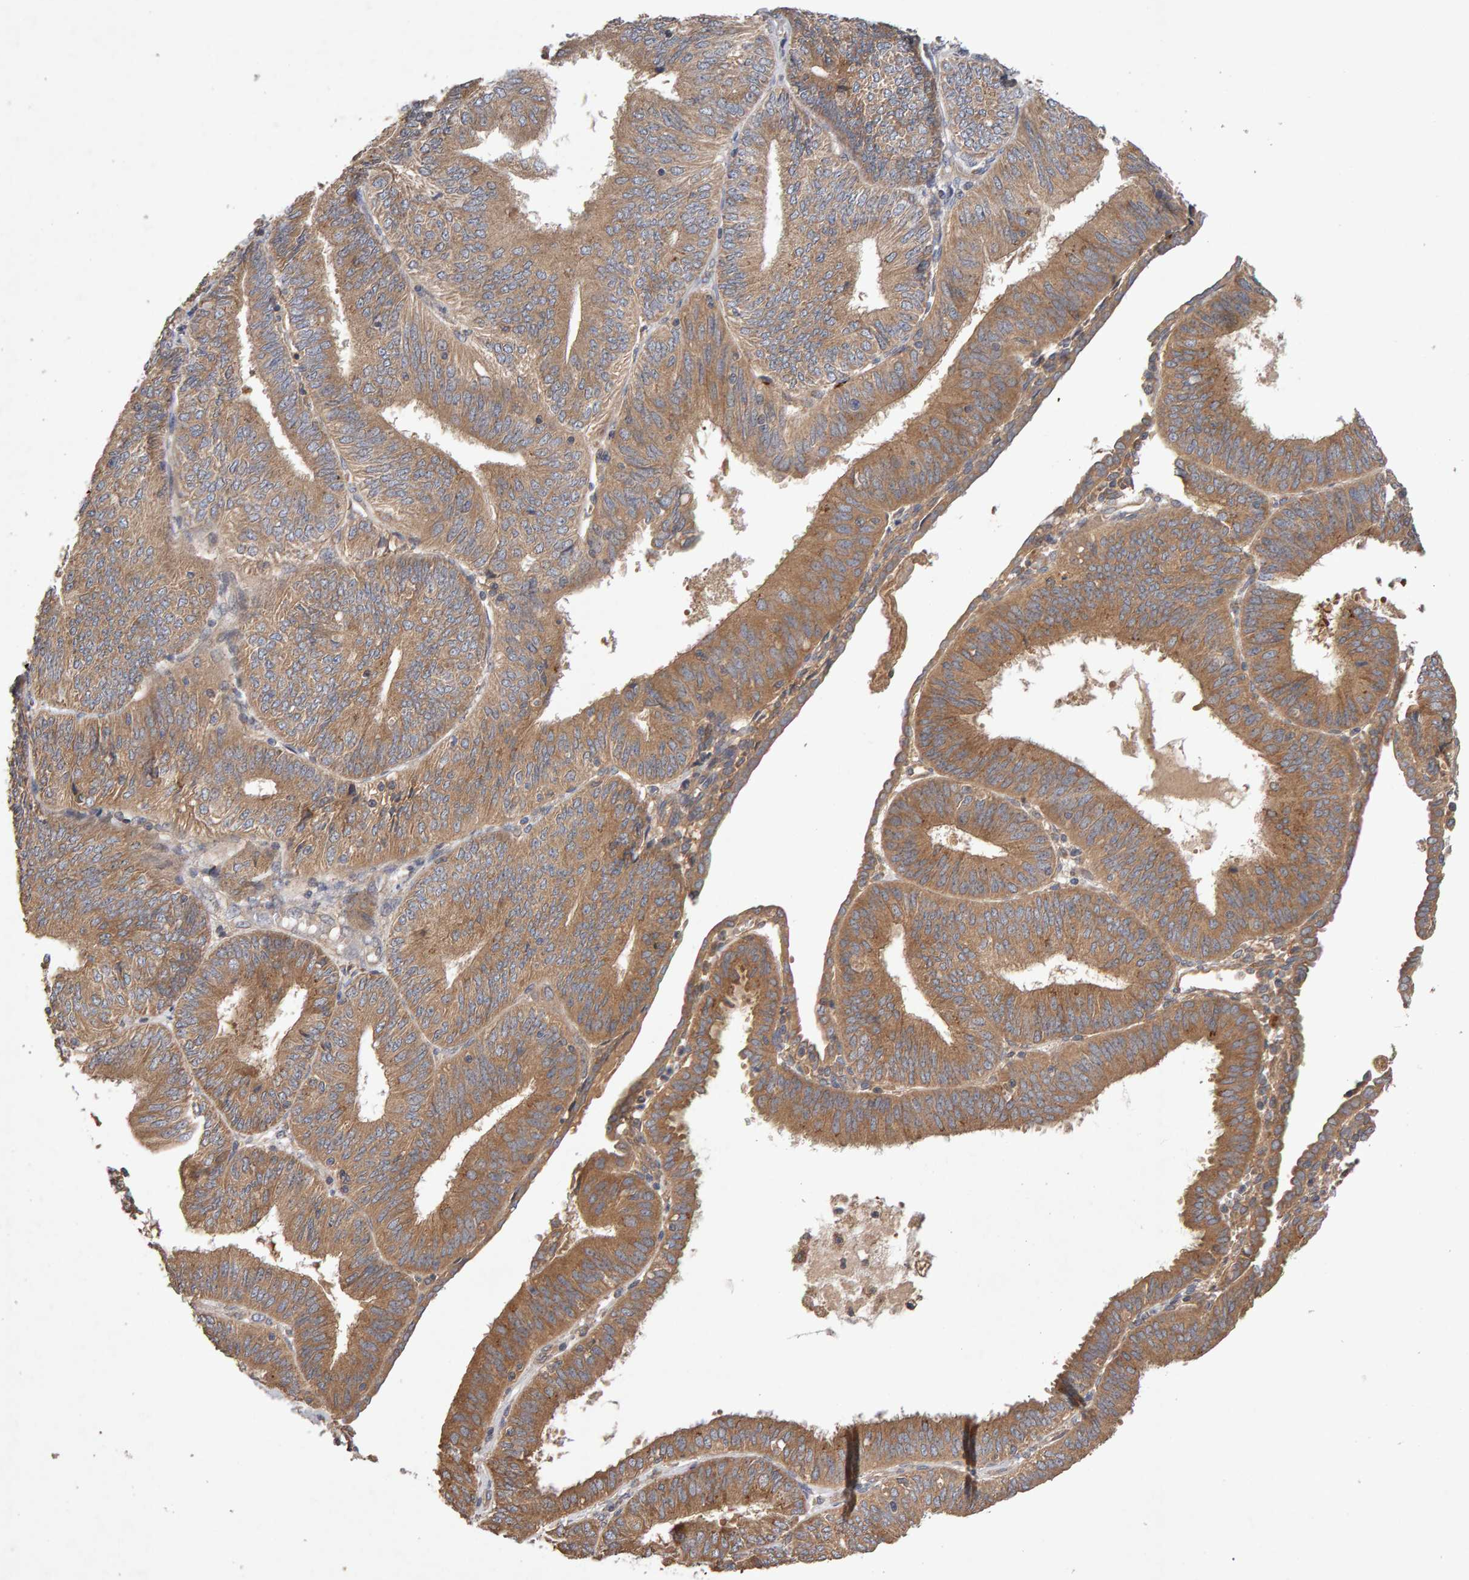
{"staining": {"intensity": "moderate", "quantity": ">75%", "location": "cytoplasmic/membranous"}, "tissue": "endometrial cancer", "cell_type": "Tumor cells", "image_type": "cancer", "snomed": [{"axis": "morphology", "description": "Adenocarcinoma, NOS"}, {"axis": "topography", "description": "Endometrium"}], "caption": "Endometrial adenocarcinoma stained with IHC shows moderate cytoplasmic/membranous staining in approximately >75% of tumor cells.", "gene": "RNF19A", "patient": {"sex": "female", "age": 58}}